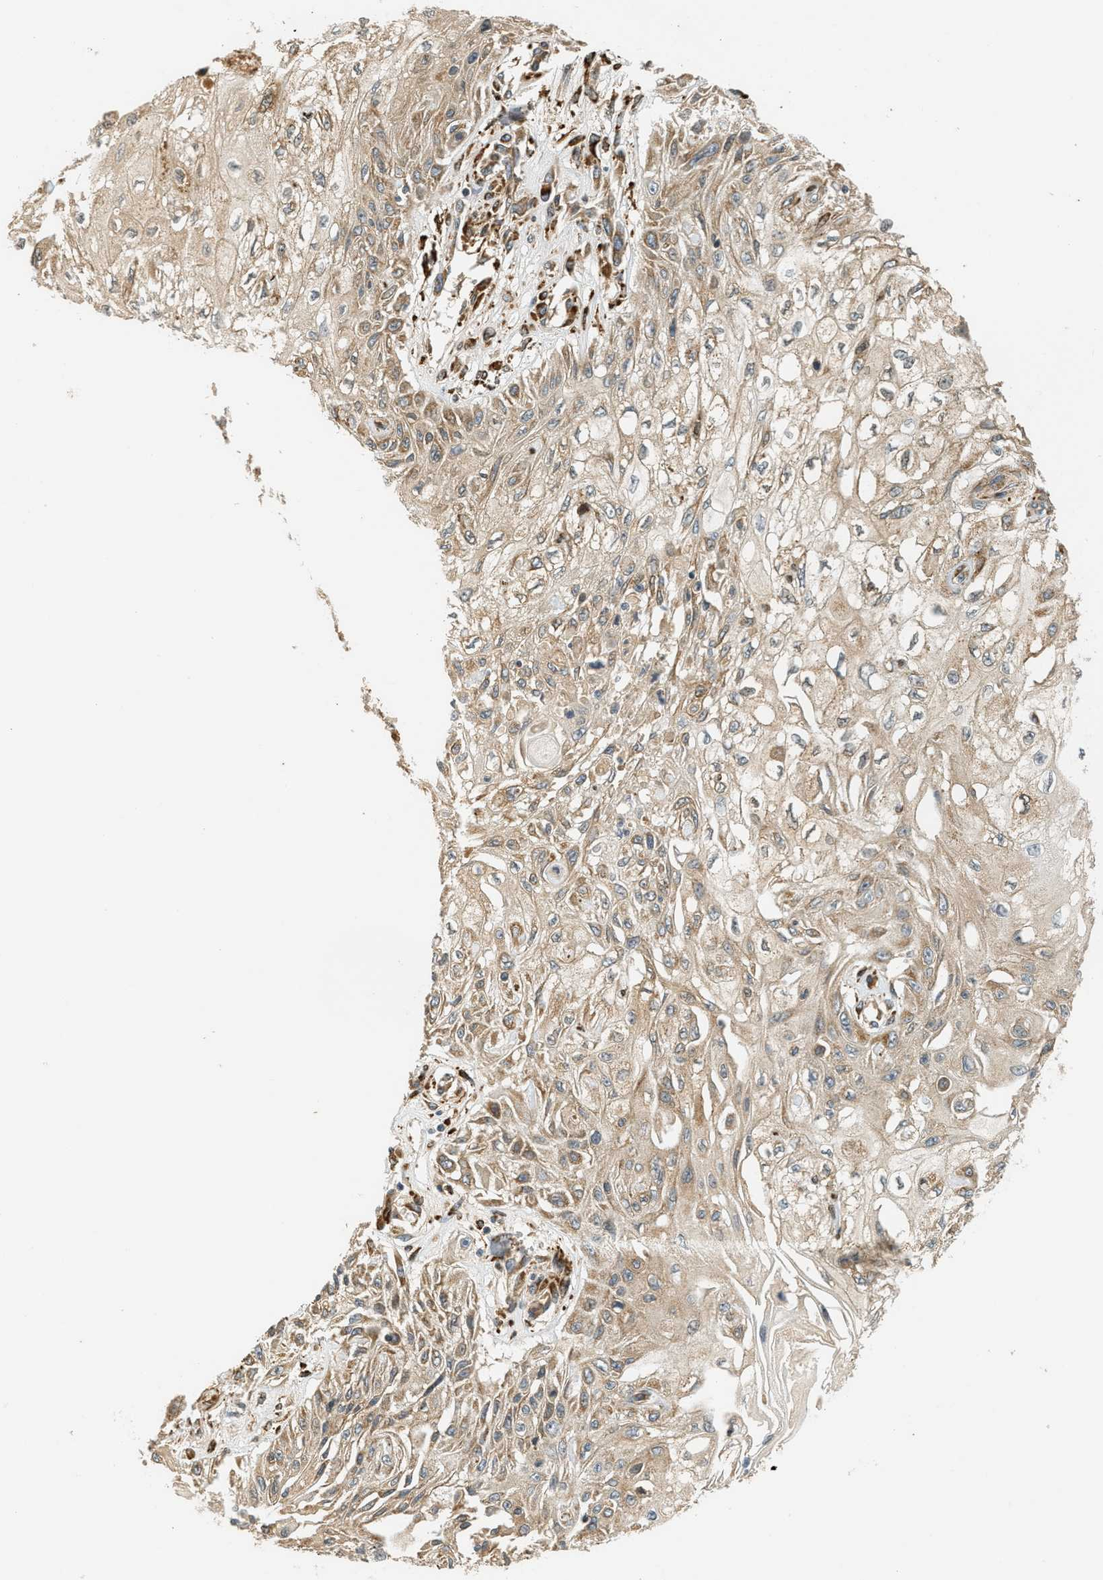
{"staining": {"intensity": "weak", "quantity": ">75%", "location": "cytoplasmic/membranous"}, "tissue": "skin cancer", "cell_type": "Tumor cells", "image_type": "cancer", "snomed": [{"axis": "morphology", "description": "Squamous cell carcinoma, NOS"}, {"axis": "topography", "description": "Skin"}], "caption": "Weak cytoplasmic/membranous protein positivity is present in approximately >75% of tumor cells in squamous cell carcinoma (skin).", "gene": "PDK1", "patient": {"sex": "male", "age": 75}}